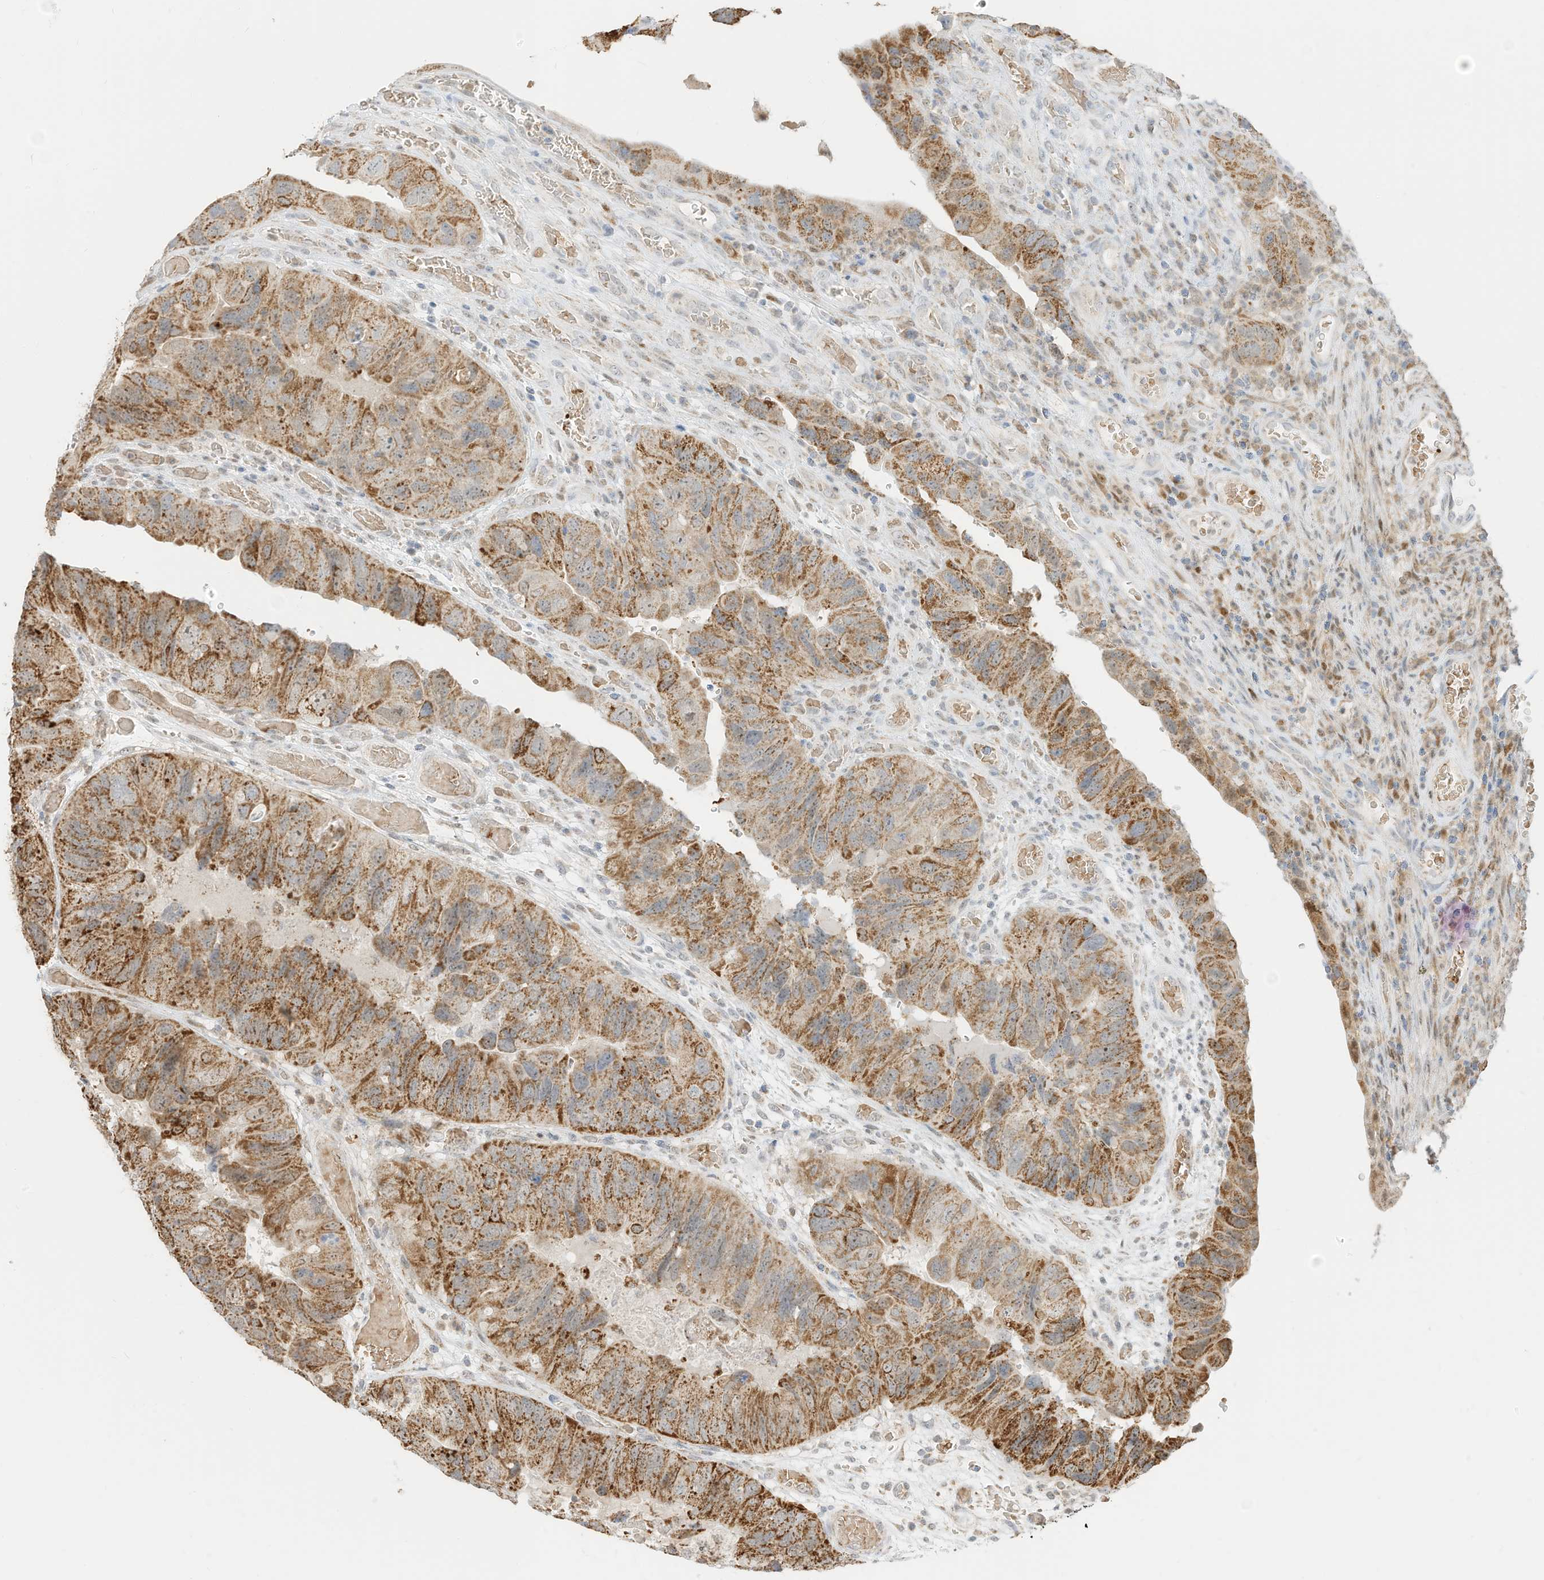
{"staining": {"intensity": "moderate", "quantity": ">75%", "location": "cytoplasmic/membranous"}, "tissue": "colorectal cancer", "cell_type": "Tumor cells", "image_type": "cancer", "snomed": [{"axis": "morphology", "description": "Adenocarcinoma, NOS"}, {"axis": "topography", "description": "Rectum"}], "caption": "A photomicrograph showing moderate cytoplasmic/membranous staining in approximately >75% of tumor cells in colorectal adenocarcinoma, as visualized by brown immunohistochemical staining.", "gene": "MTUS2", "patient": {"sex": "male", "age": 63}}